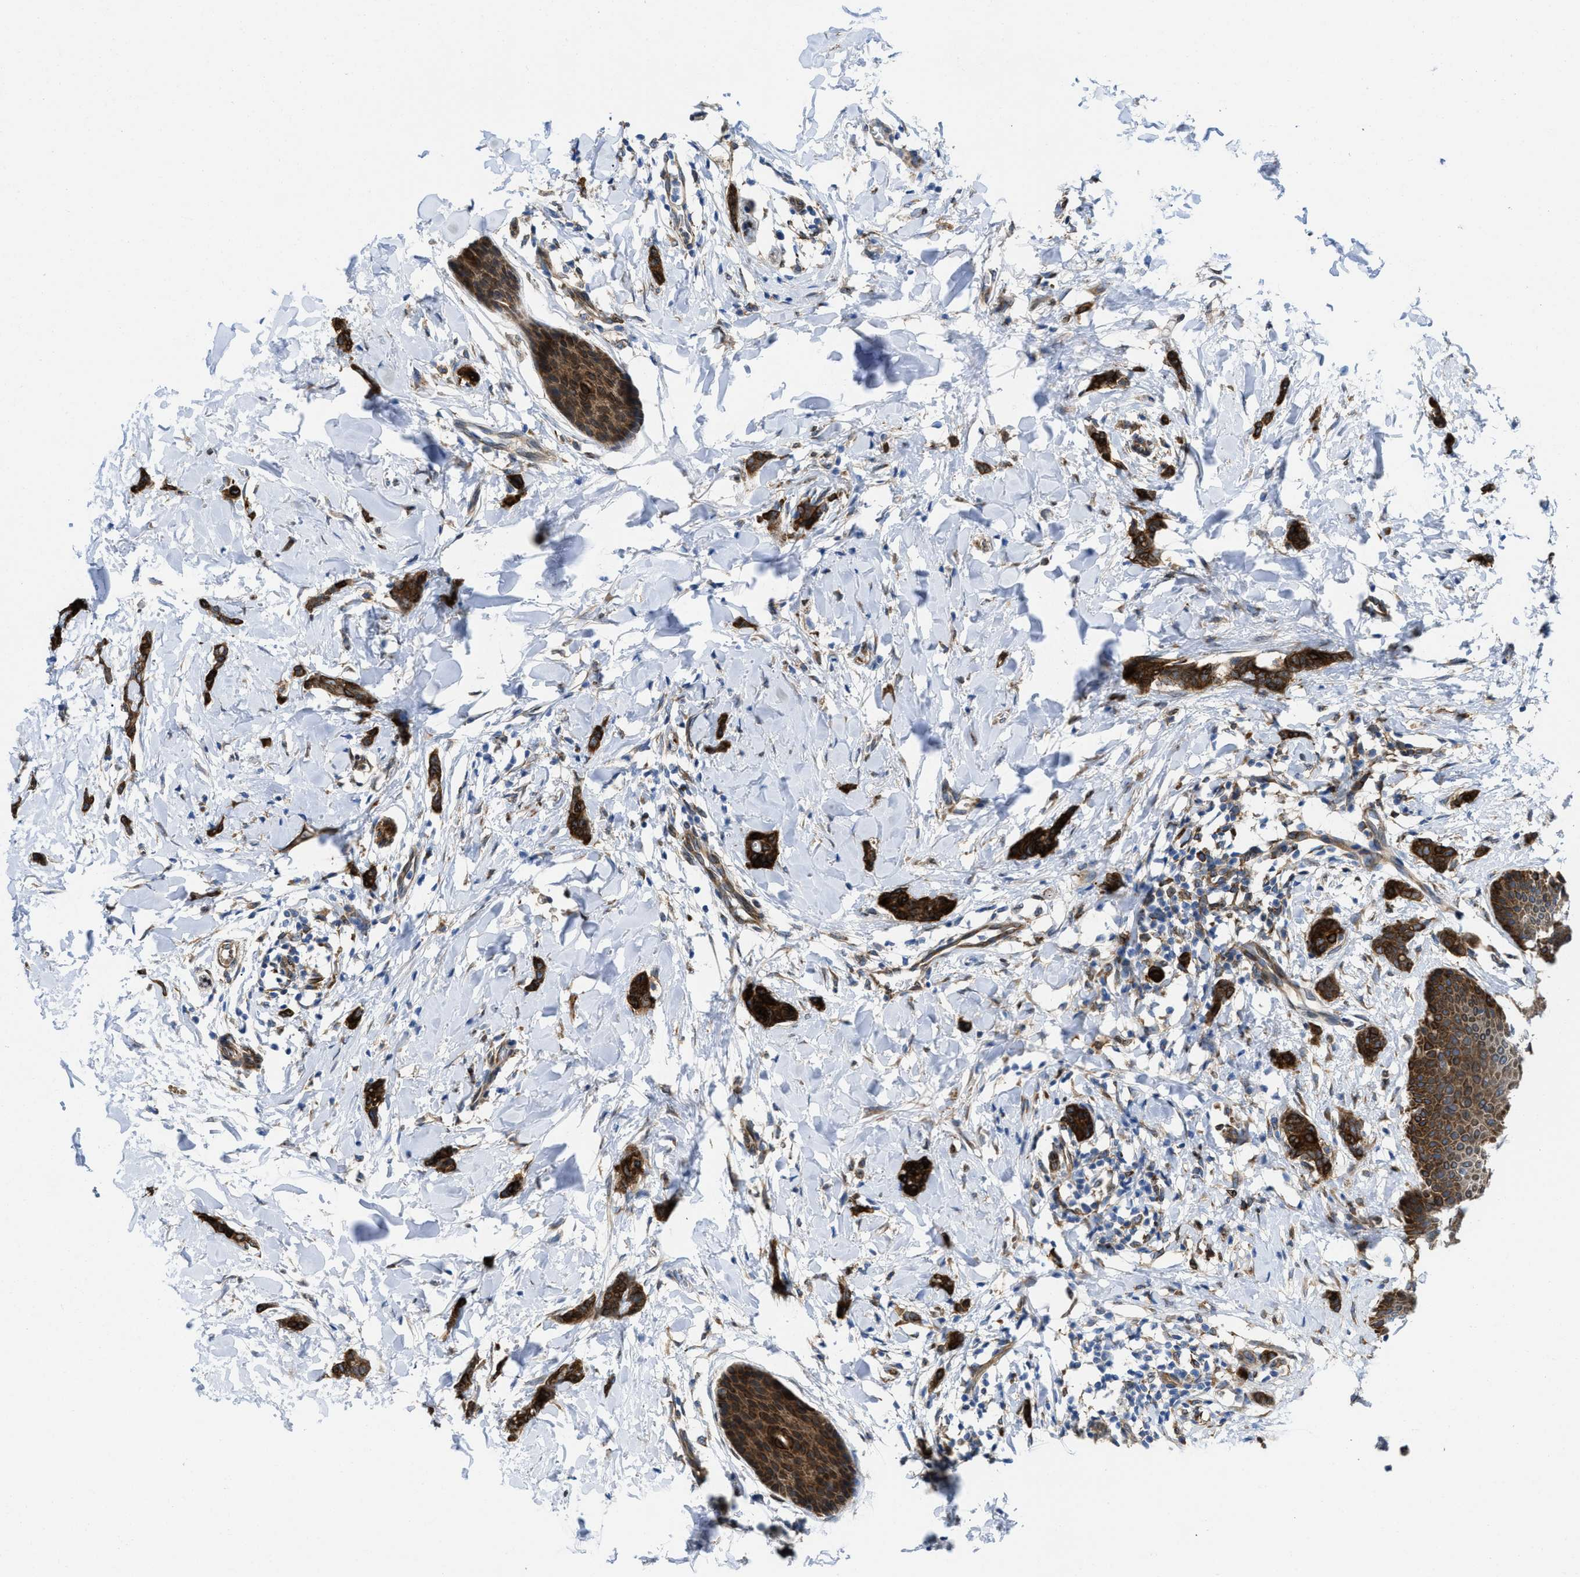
{"staining": {"intensity": "strong", "quantity": ">75%", "location": "cytoplasmic/membranous"}, "tissue": "breast cancer", "cell_type": "Tumor cells", "image_type": "cancer", "snomed": [{"axis": "morphology", "description": "Lobular carcinoma"}, {"axis": "topography", "description": "Skin"}, {"axis": "topography", "description": "Breast"}], "caption": "Breast lobular carcinoma stained with DAB immunohistochemistry shows high levels of strong cytoplasmic/membranous positivity in about >75% of tumor cells.", "gene": "ERLIN2", "patient": {"sex": "female", "age": 46}}